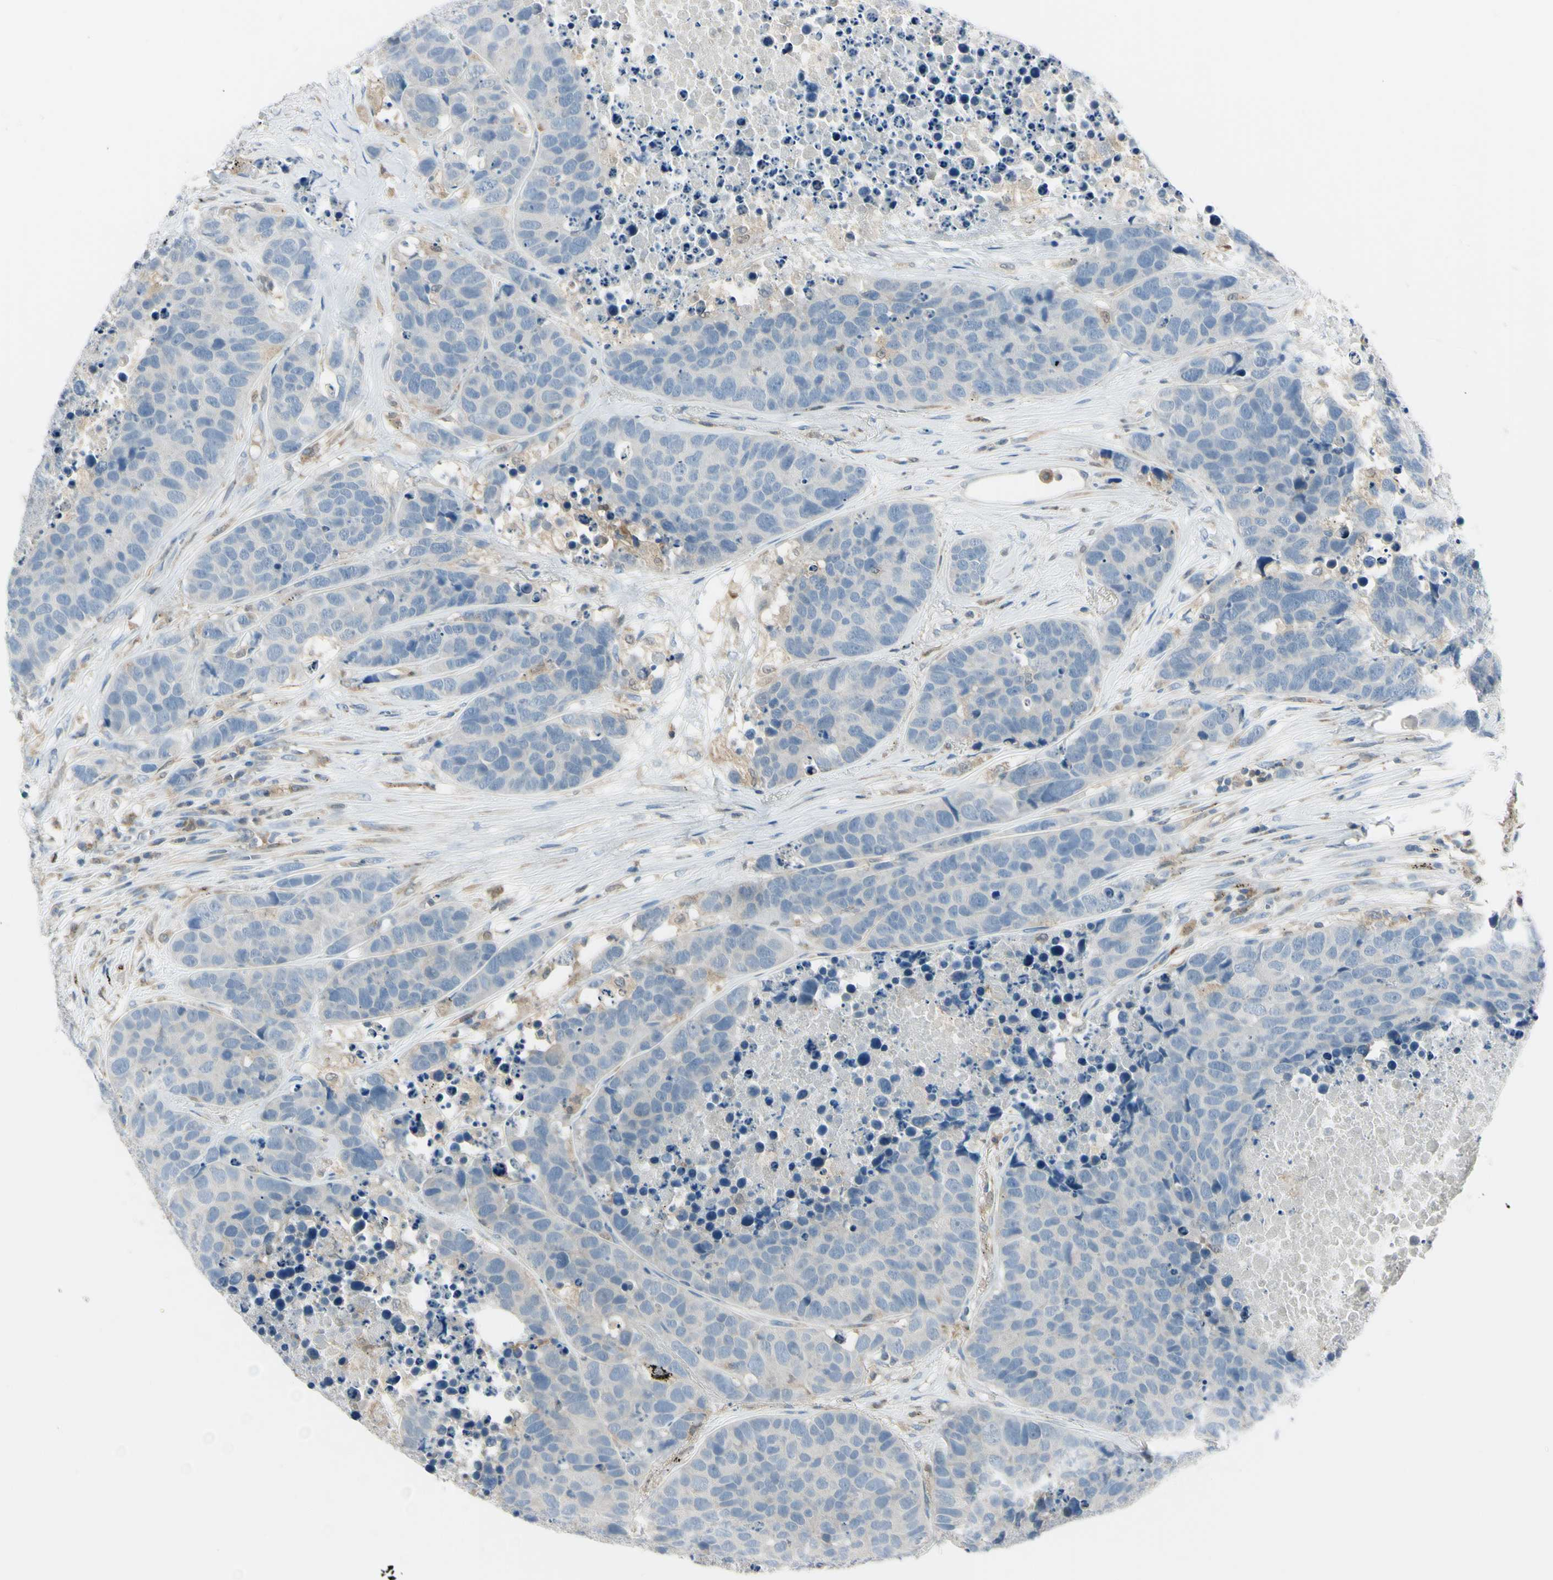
{"staining": {"intensity": "weak", "quantity": ">75%", "location": "cytoplasmic/membranous"}, "tissue": "carcinoid", "cell_type": "Tumor cells", "image_type": "cancer", "snomed": [{"axis": "morphology", "description": "Carcinoid, malignant, NOS"}, {"axis": "topography", "description": "Lung"}], "caption": "Human carcinoid (malignant) stained for a protein (brown) exhibits weak cytoplasmic/membranous positive staining in approximately >75% of tumor cells.", "gene": "CYRIB", "patient": {"sex": "male", "age": 60}}